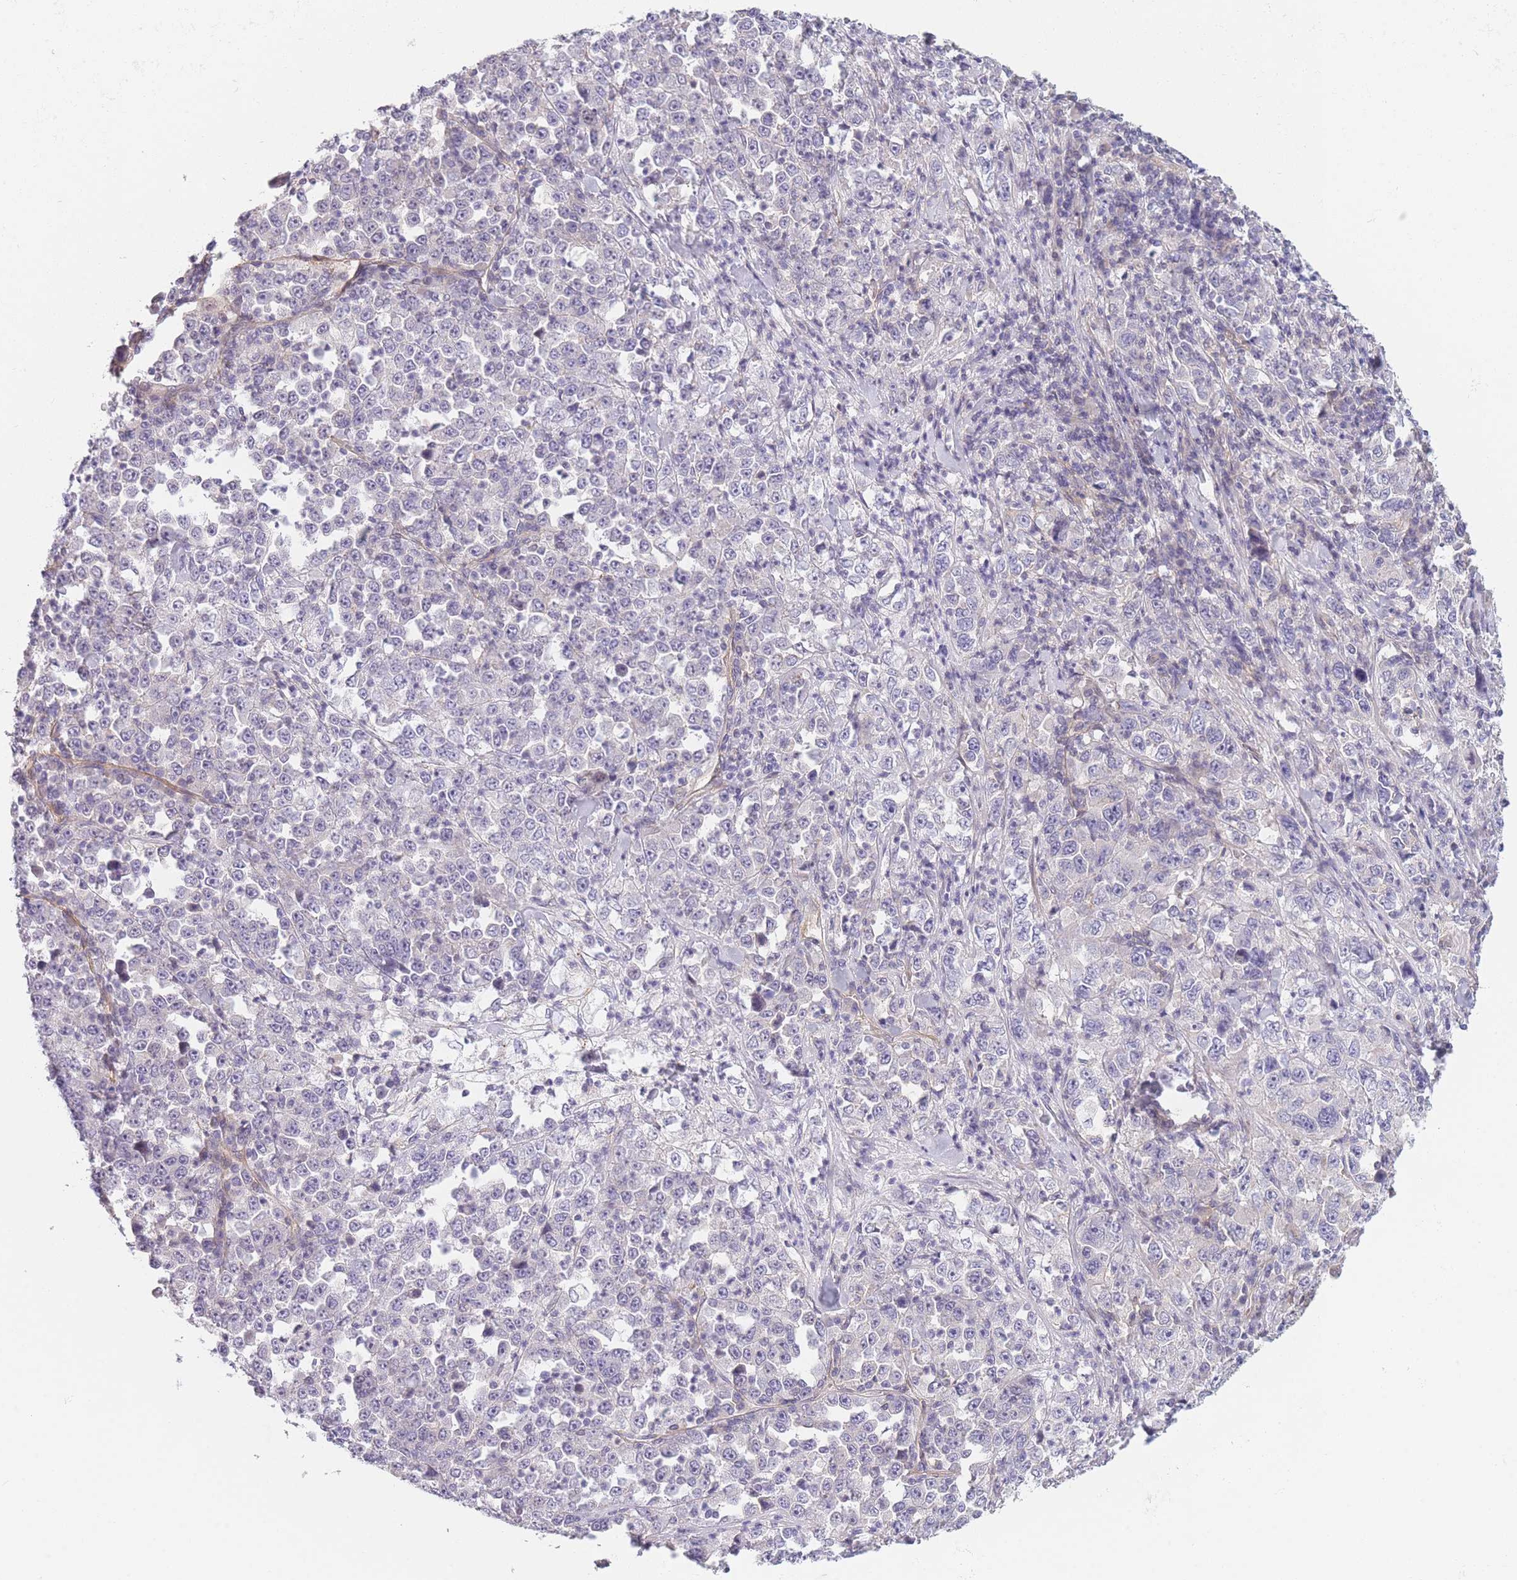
{"staining": {"intensity": "negative", "quantity": "none", "location": "none"}, "tissue": "stomach cancer", "cell_type": "Tumor cells", "image_type": "cancer", "snomed": [{"axis": "morphology", "description": "Normal tissue, NOS"}, {"axis": "morphology", "description": "Adenocarcinoma, NOS"}, {"axis": "topography", "description": "Stomach, upper"}, {"axis": "topography", "description": "Stomach"}], "caption": "A high-resolution micrograph shows IHC staining of stomach adenocarcinoma, which exhibits no significant positivity in tumor cells.", "gene": "SLC7A6", "patient": {"sex": "male", "age": 59}}